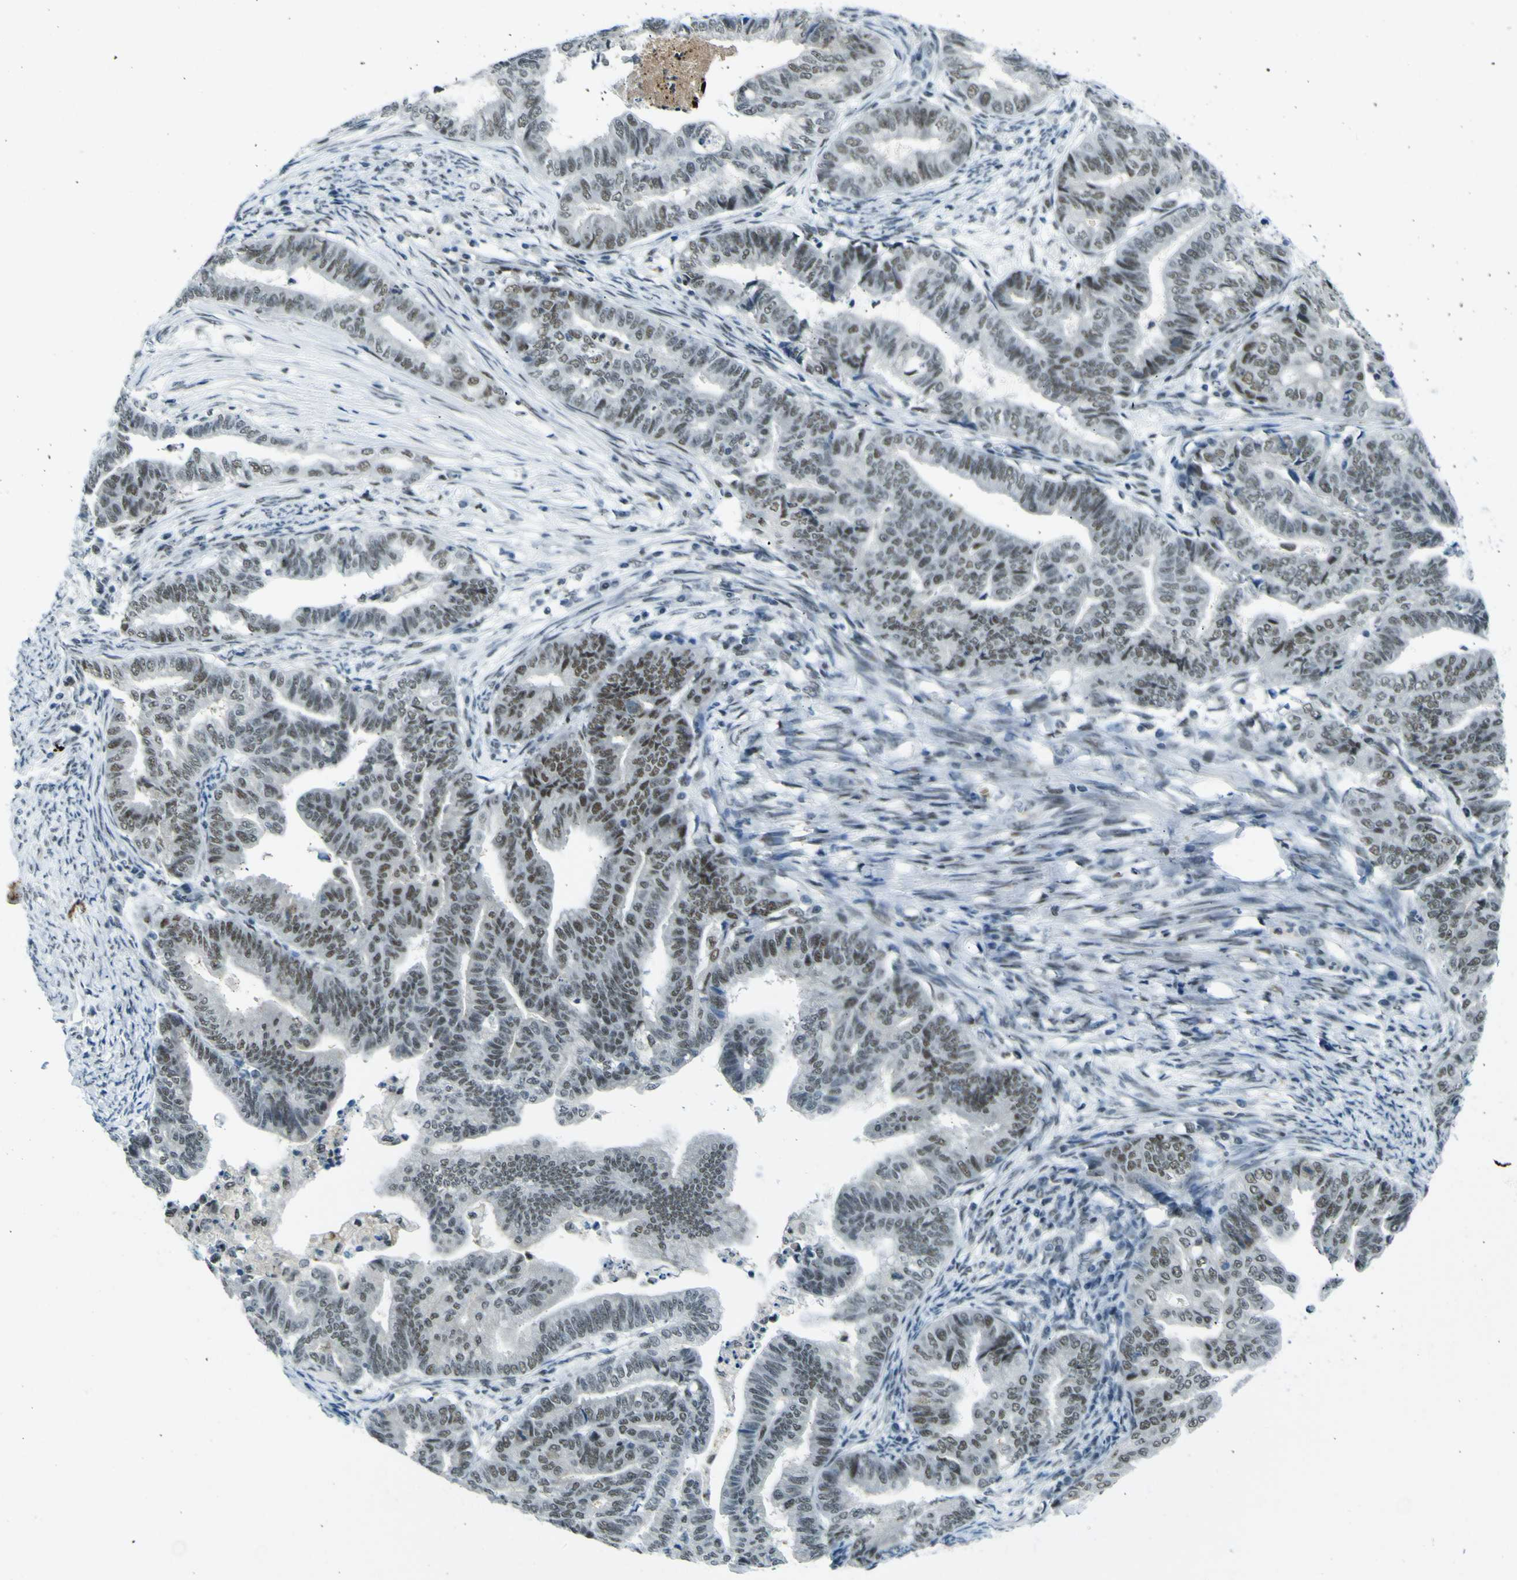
{"staining": {"intensity": "weak", "quantity": "25%-75%", "location": "nuclear"}, "tissue": "endometrial cancer", "cell_type": "Tumor cells", "image_type": "cancer", "snomed": [{"axis": "morphology", "description": "Adenocarcinoma, NOS"}, {"axis": "topography", "description": "Endometrium"}], "caption": "This image displays IHC staining of human adenocarcinoma (endometrial), with low weak nuclear positivity in approximately 25%-75% of tumor cells.", "gene": "CEBPG", "patient": {"sex": "female", "age": 79}}